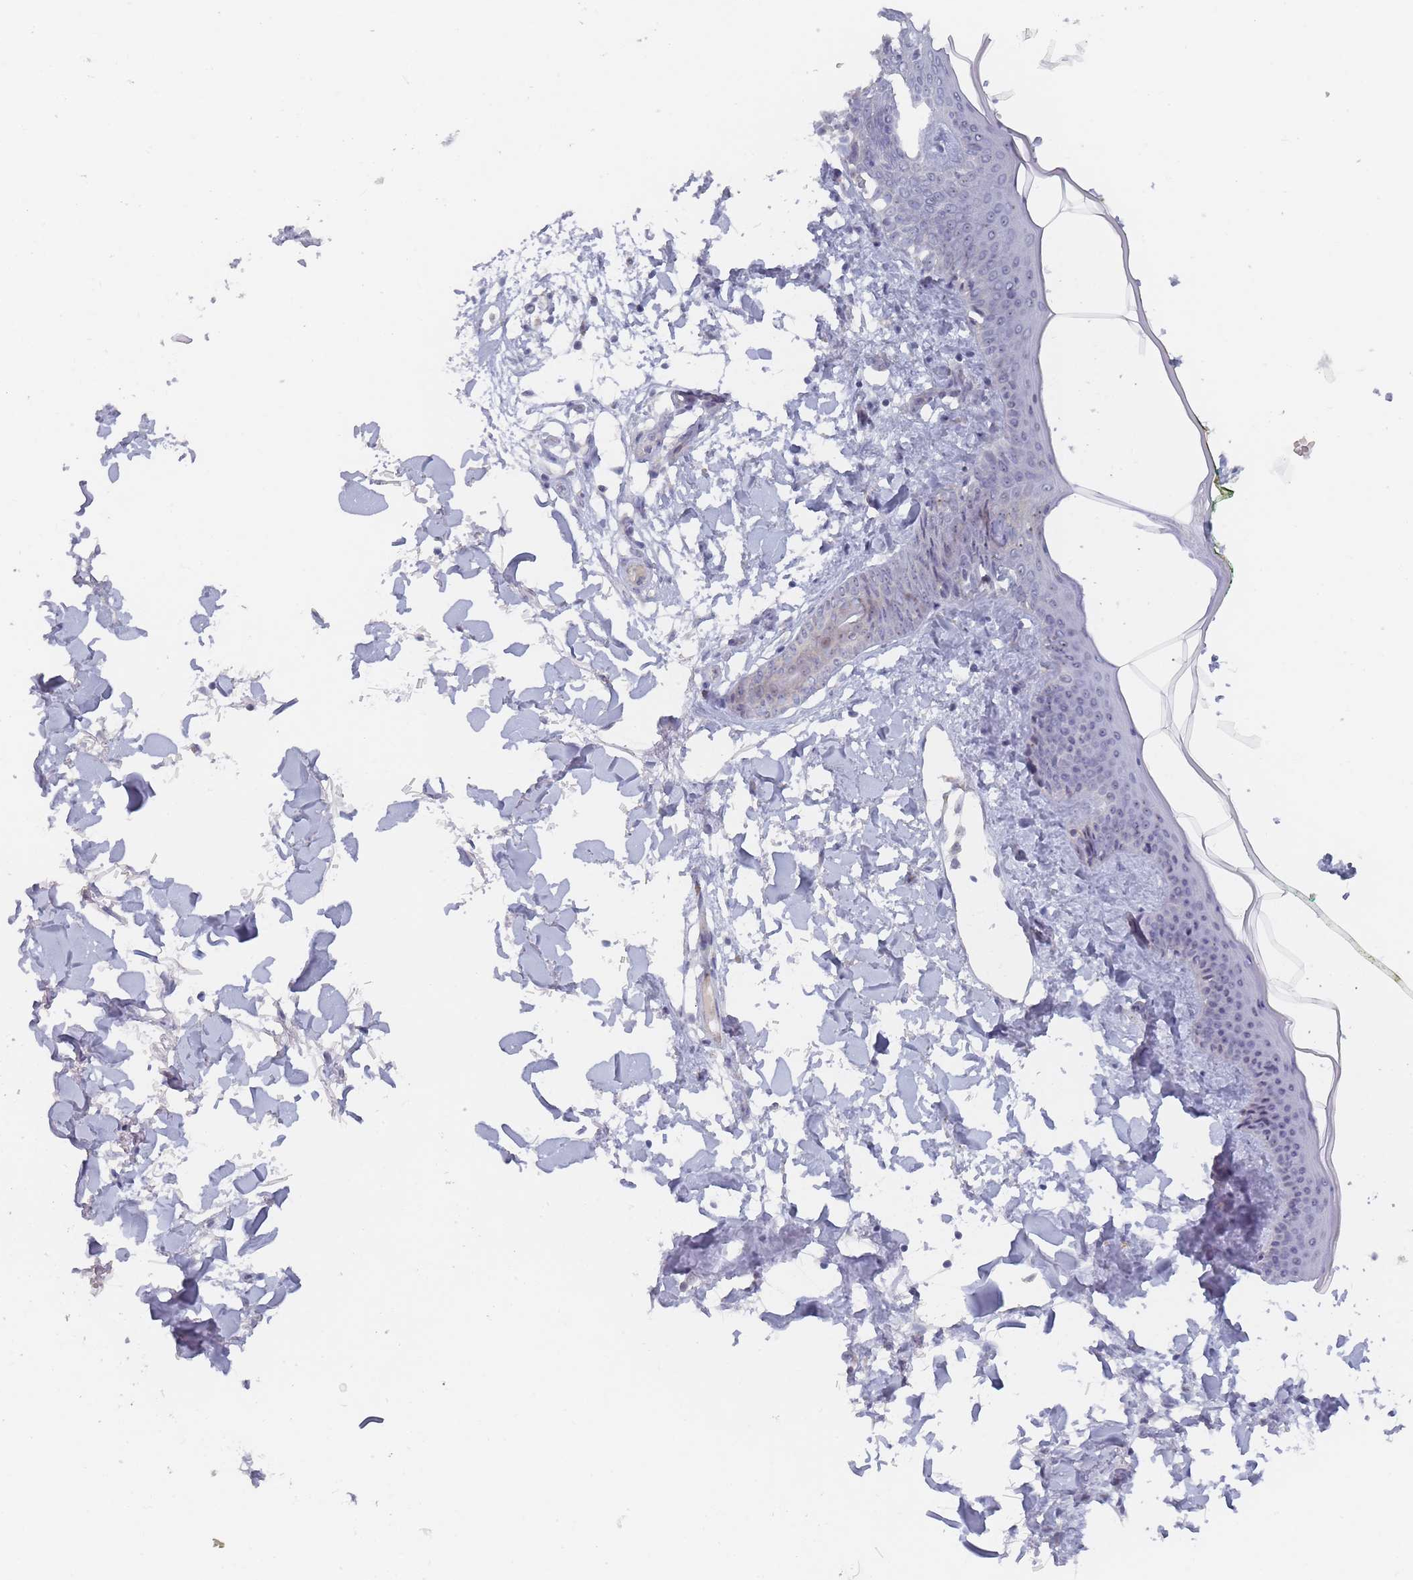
{"staining": {"intensity": "negative", "quantity": "none", "location": "none"}, "tissue": "skin", "cell_type": "Fibroblasts", "image_type": "normal", "snomed": [{"axis": "morphology", "description": "Normal tissue, NOS"}, {"axis": "topography", "description": "Skin"}], "caption": "This is a photomicrograph of IHC staining of unremarkable skin, which shows no expression in fibroblasts. (Stains: DAB IHC with hematoxylin counter stain, Microscopy: brightfield microscopy at high magnification).", "gene": "RNF8", "patient": {"sex": "female", "age": 34}}